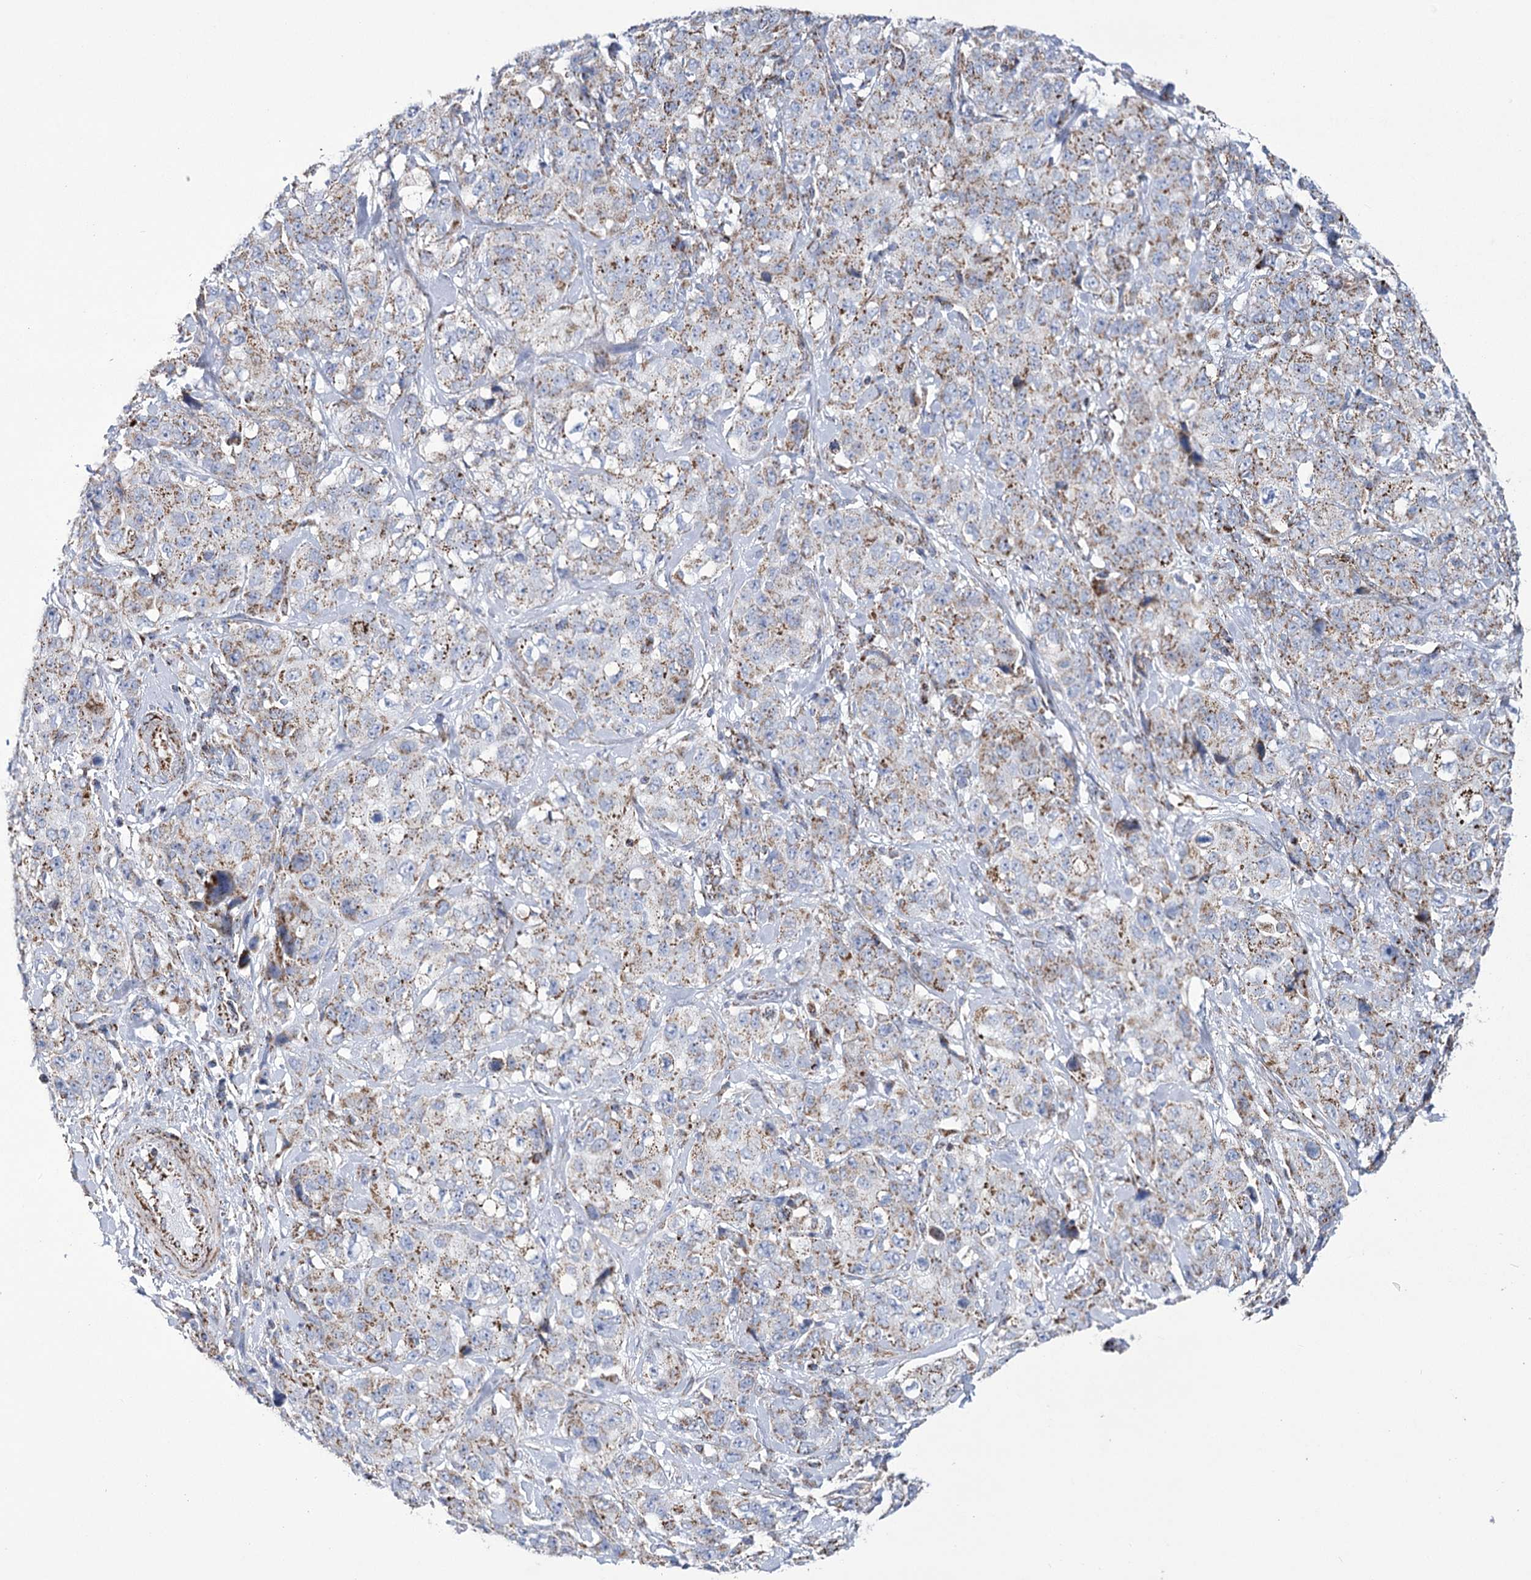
{"staining": {"intensity": "moderate", "quantity": "25%-75%", "location": "cytoplasmic/membranous"}, "tissue": "stomach cancer", "cell_type": "Tumor cells", "image_type": "cancer", "snomed": [{"axis": "morphology", "description": "Adenocarcinoma, NOS"}, {"axis": "topography", "description": "Stomach"}], "caption": "Stomach cancer was stained to show a protein in brown. There is medium levels of moderate cytoplasmic/membranous expression in about 25%-75% of tumor cells.", "gene": "PDHB", "patient": {"sex": "male", "age": 48}}